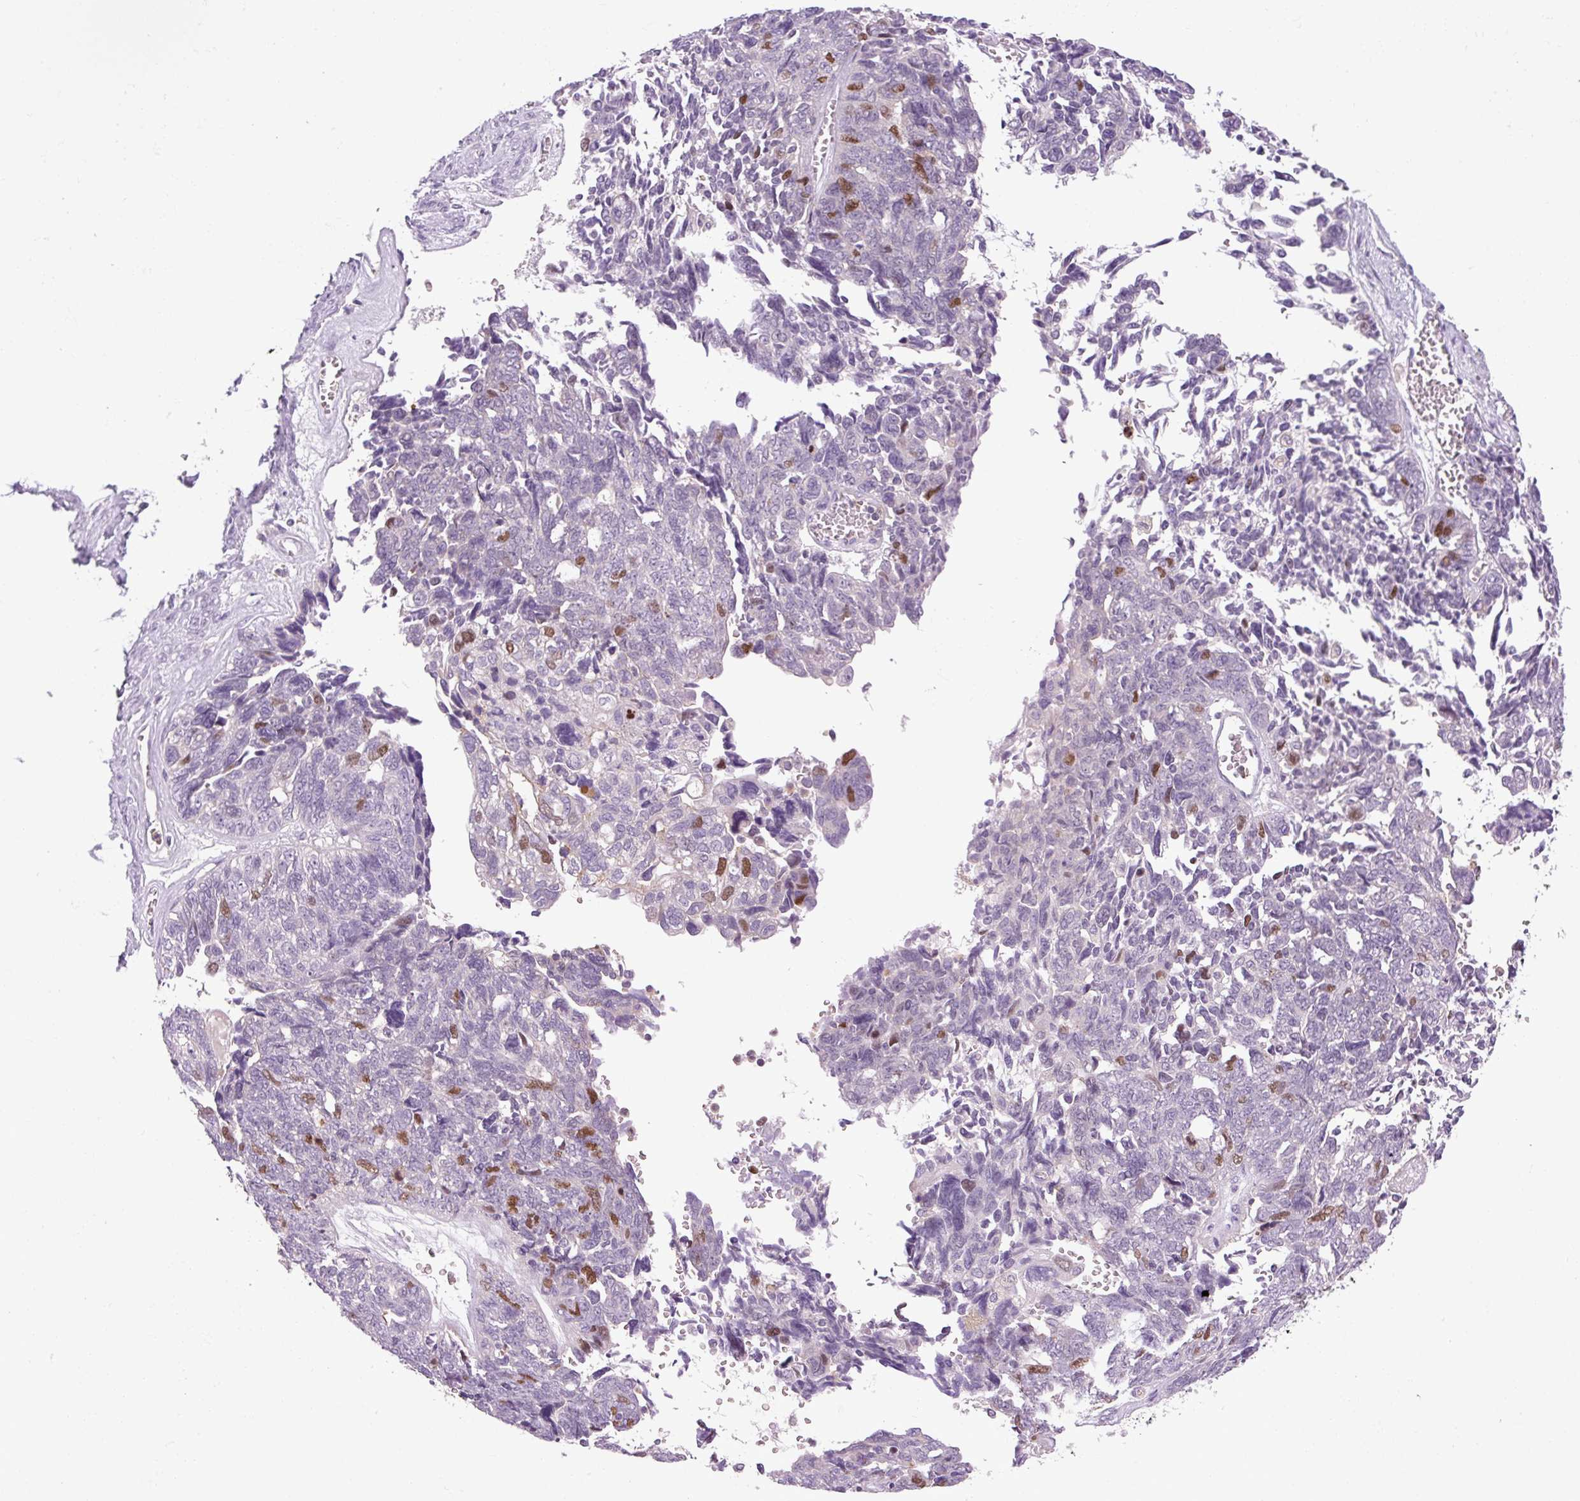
{"staining": {"intensity": "moderate", "quantity": "<25%", "location": "nuclear"}, "tissue": "ovarian cancer", "cell_type": "Tumor cells", "image_type": "cancer", "snomed": [{"axis": "morphology", "description": "Cystadenocarcinoma, serous, NOS"}, {"axis": "topography", "description": "Ovary"}], "caption": "Protein expression by IHC displays moderate nuclear positivity in about <25% of tumor cells in serous cystadenocarcinoma (ovarian). (Stains: DAB in brown, nuclei in blue, Microscopy: brightfield microscopy at high magnification).", "gene": "KIFC1", "patient": {"sex": "female", "age": 79}}